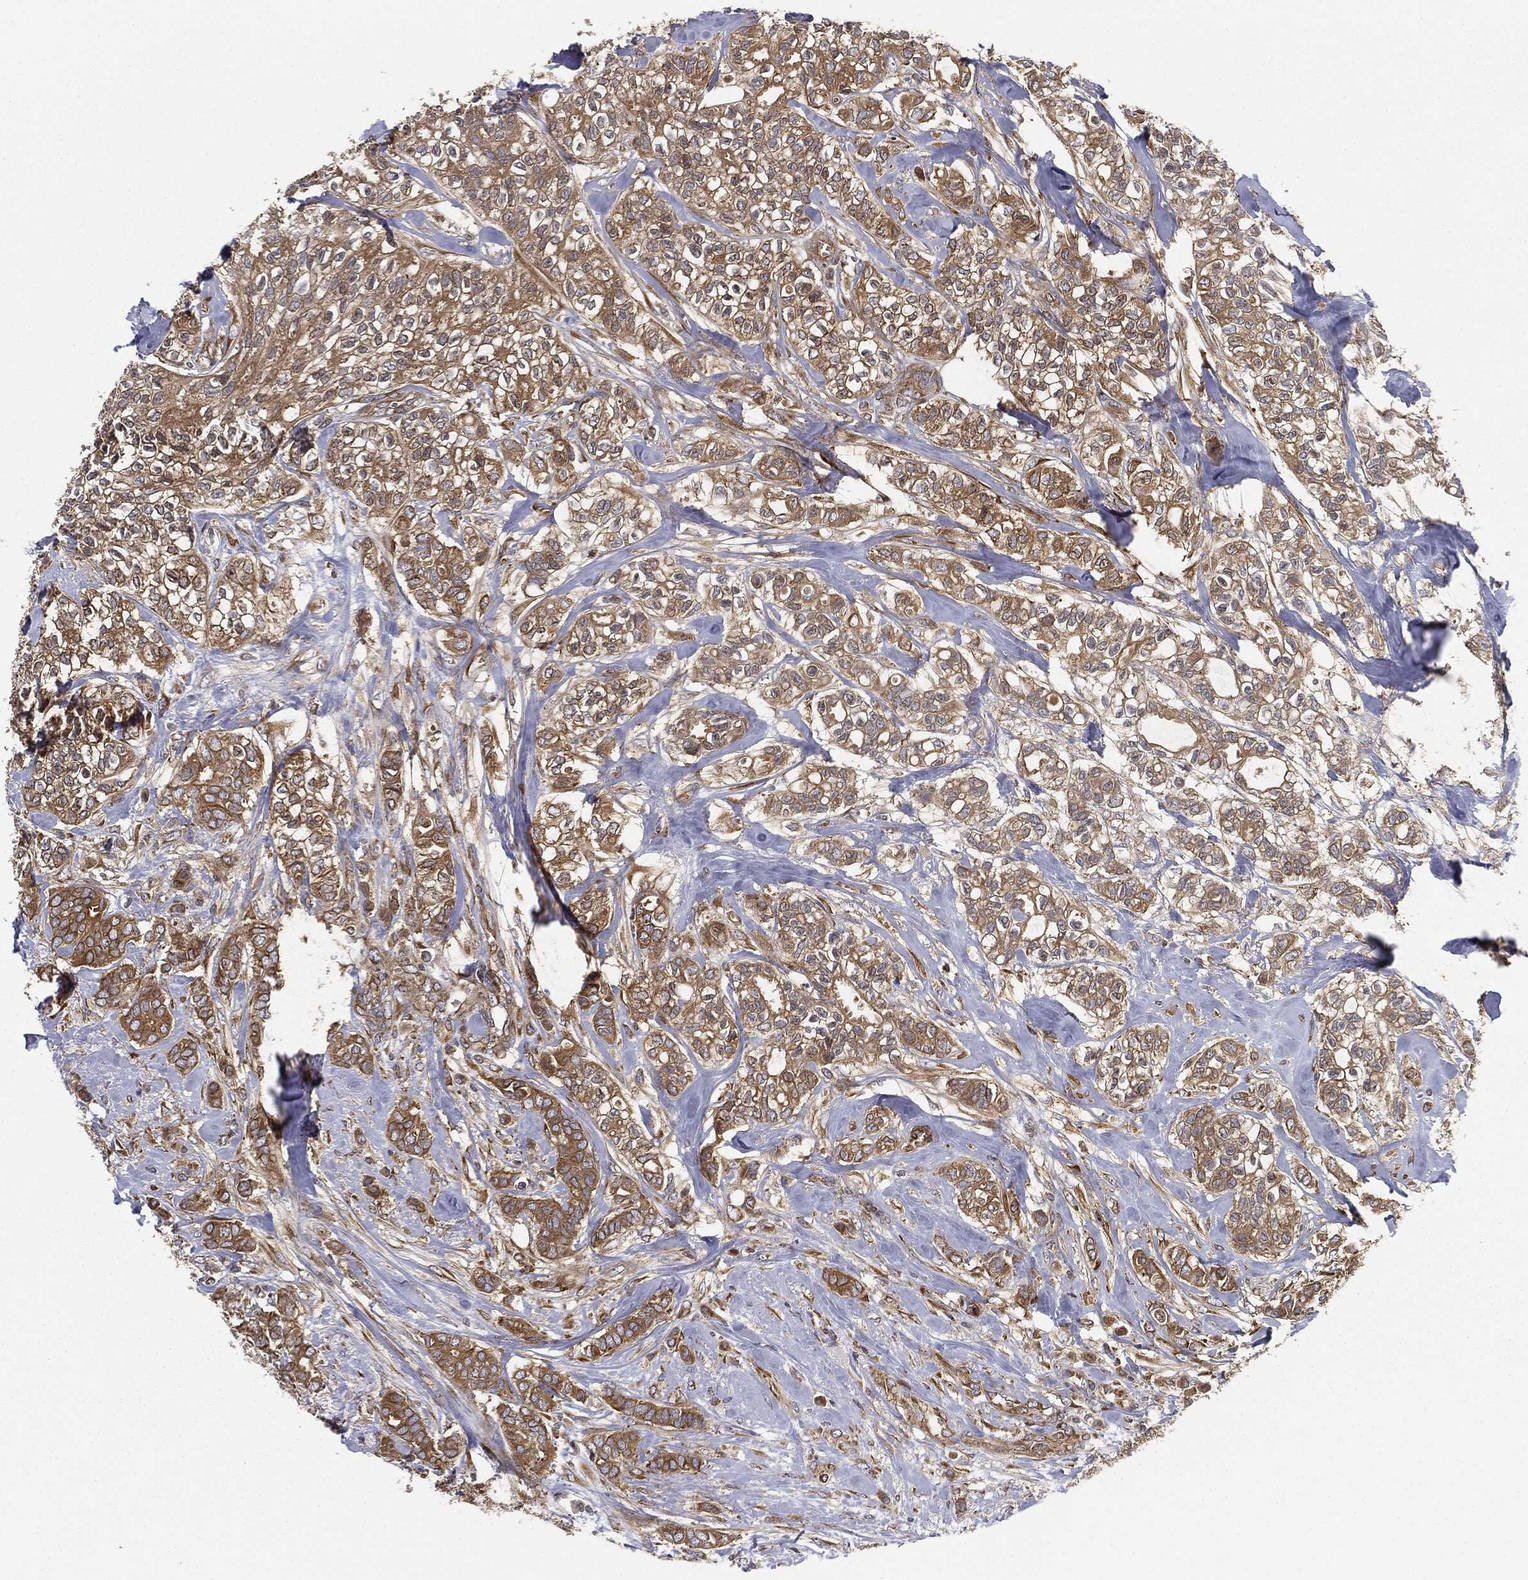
{"staining": {"intensity": "moderate", "quantity": ">75%", "location": "cytoplasmic/membranous"}, "tissue": "breast cancer", "cell_type": "Tumor cells", "image_type": "cancer", "snomed": [{"axis": "morphology", "description": "Duct carcinoma"}, {"axis": "topography", "description": "Breast"}], "caption": "Breast cancer (invasive ductal carcinoma) stained with a protein marker exhibits moderate staining in tumor cells.", "gene": "EIF2AK2", "patient": {"sex": "female", "age": 71}}